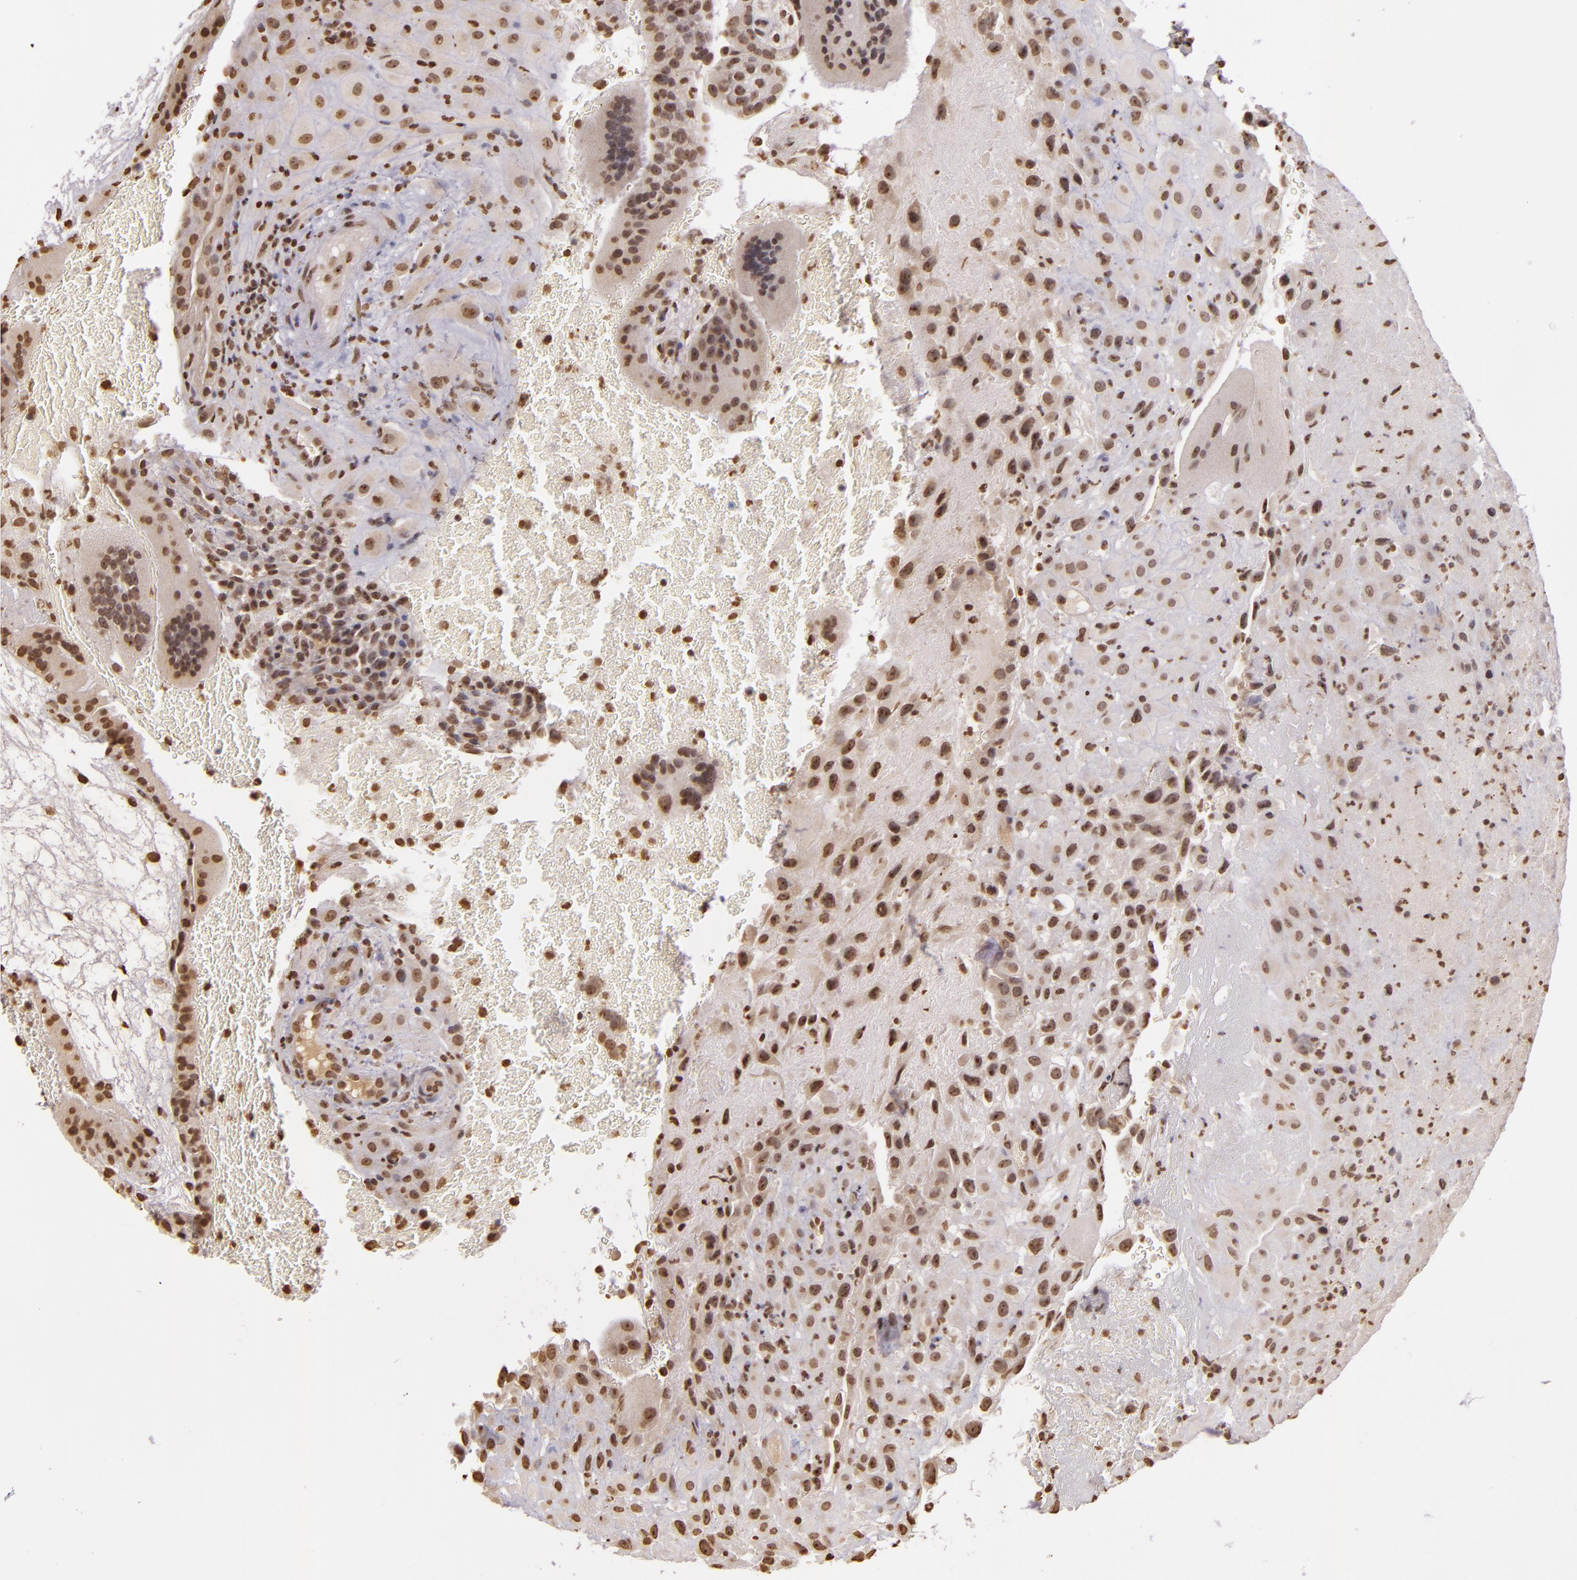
{"staining": {"intensity": "moderate", "quantity": ">75%", "location": "nuclear"}, "tissue": "placenta", "cell_type": "Decidual cells", "image_type": "normal", "snomed": [{"axis": "morphology", "description": "Normal tissue, NOS"}, {"axis": "topography", "description": "Placenta"}], "caption": "A micrograph of human placenta stained for a protein reveals moderate nuclear brown staining in decidual cells. The staining was performed using DAB, with brown indicating positive protein expression. Nuclei are stained blue with hematoxylin.", "gene": "THRB", "patient": {"sex": "female", "age": 19}}